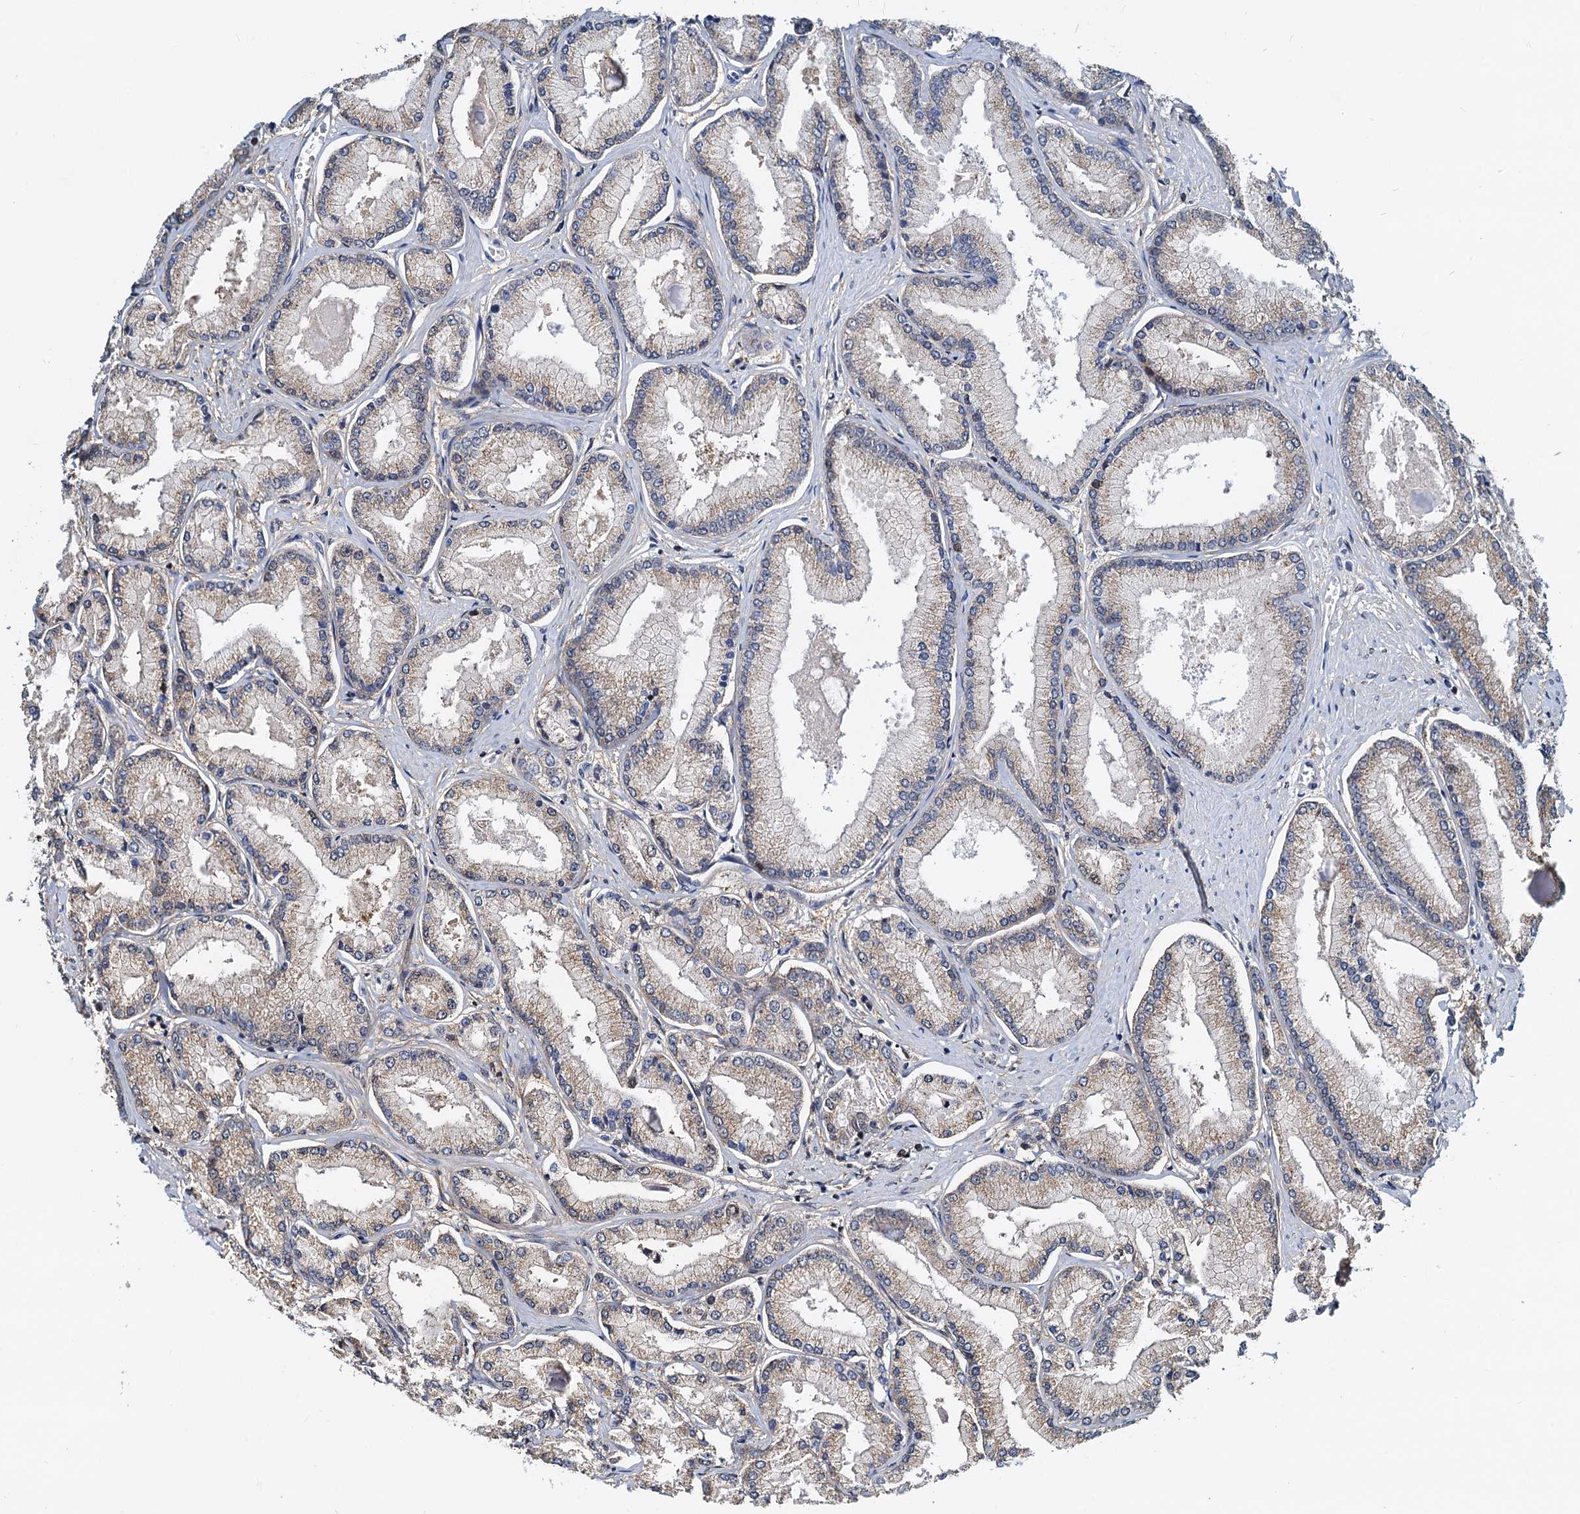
{"staining": {"intensity": "weak", "quantity": "<25%", "location": "cytoplasmic/membranous"}, "tissue": "prostate cancer", "cell_type": "Tumor cells", "image_type": "cancer", "snomed": [{"axis": "morphology", "description": "Adenocarcinoma, Low grade"}, {"axis": "topography", "description": "Prostate"}], "caption": "Immunohistochemistry micrograph of human prostate cancer (adenocarcinoma (low-grade)) stained for a protein (brown), which reveals no positivity in tumor cells.", "gene": "PTGES3", "patient": {"sex": "male", "age": 74}}